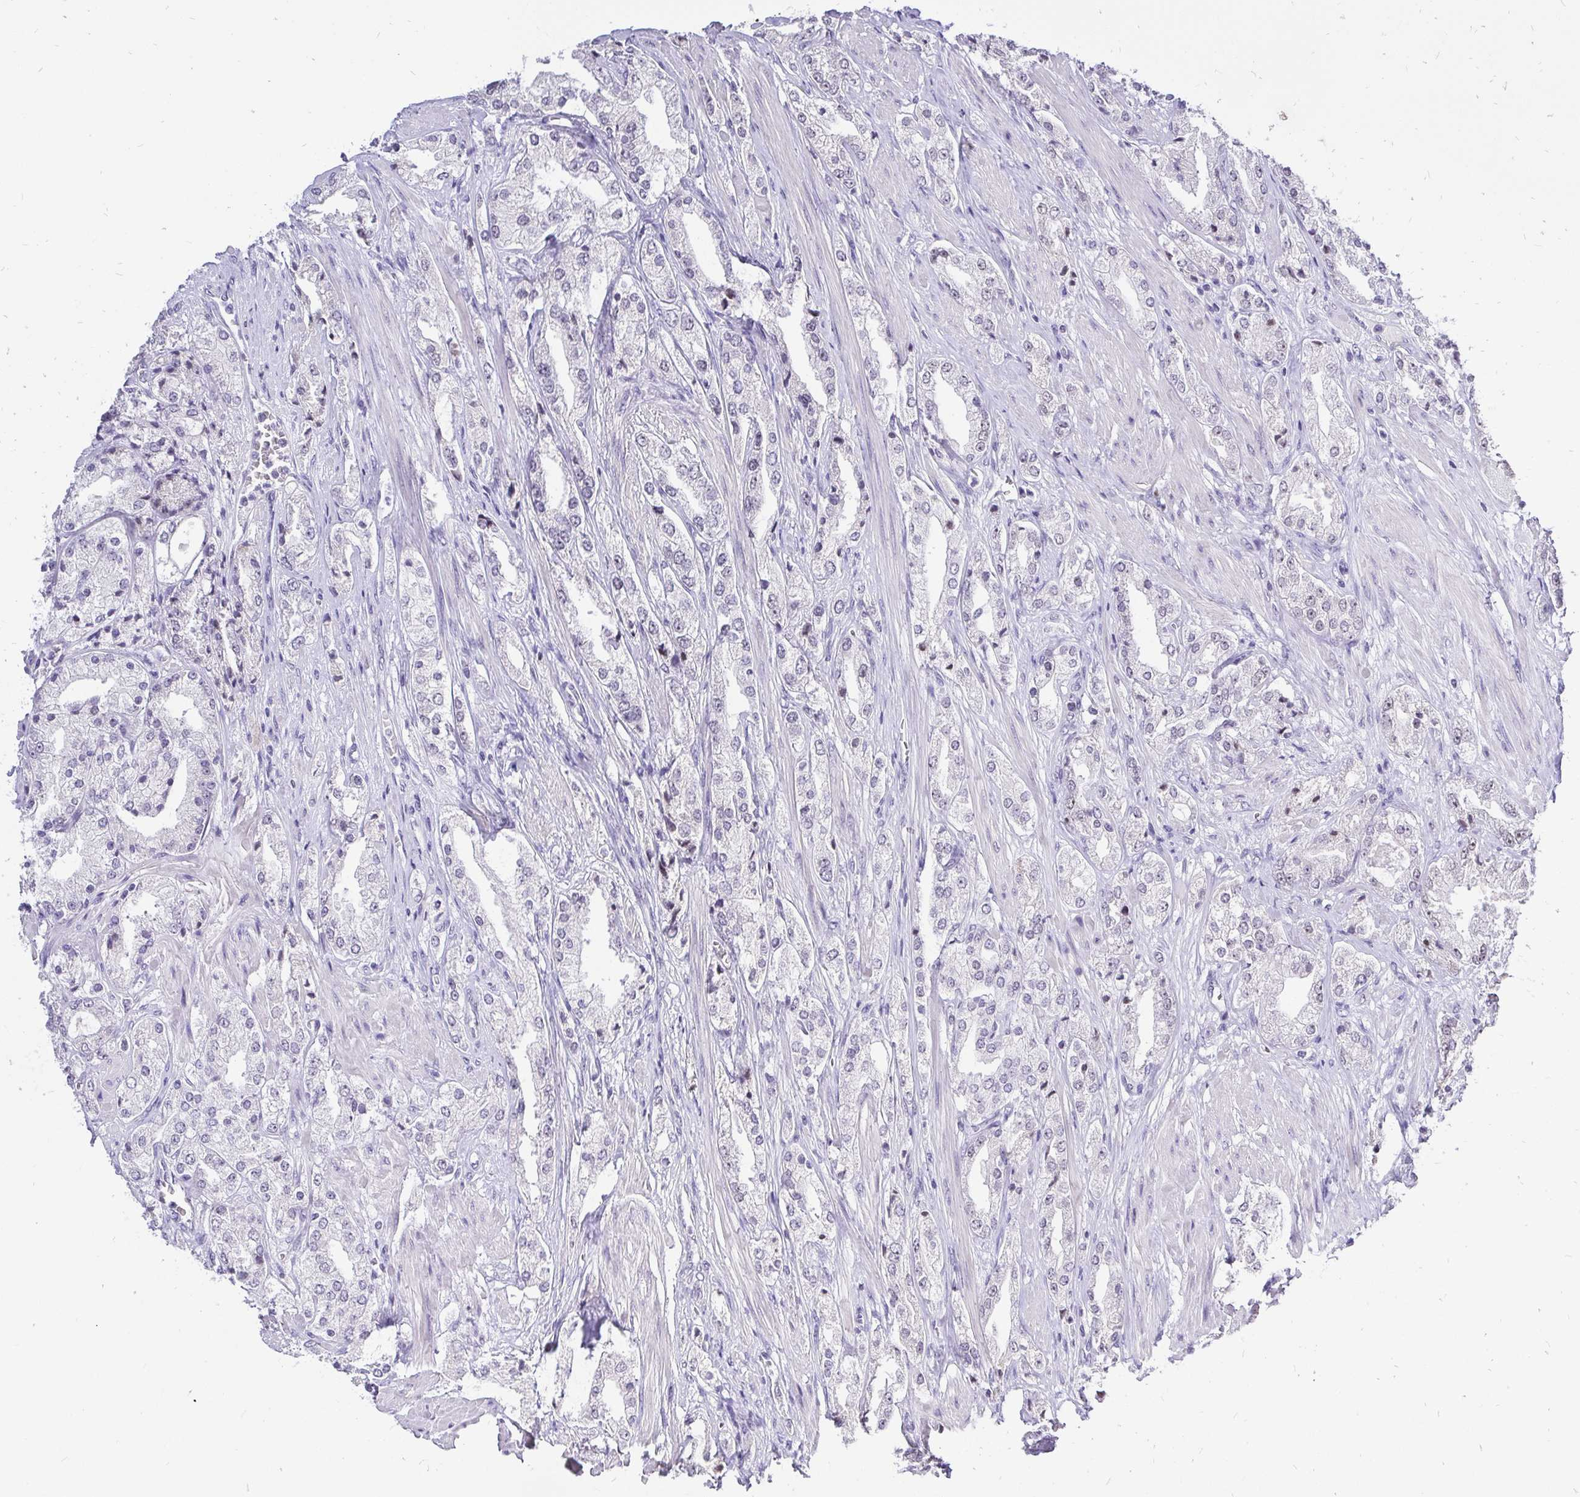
{"staining": {"intensity": "negative", "quantity": "none", "location": "none"}, "tissue": "prostate cancer", "cell_type": "Tumor cells", "image_type": "cancer", "snomed": [{"axis": "morphology", "description": "Adenocarcinoma, High grade"}, {"axis": "topography", "description": "Prostate"}], "caption": "IHC histopathology image of human high-grade adenocarcinoma (prostate) stained for a protein (brown), which shows no expression in tumor cells.", "gene": "ZNF860", "patient": {"sex": "male", "age": 68}}